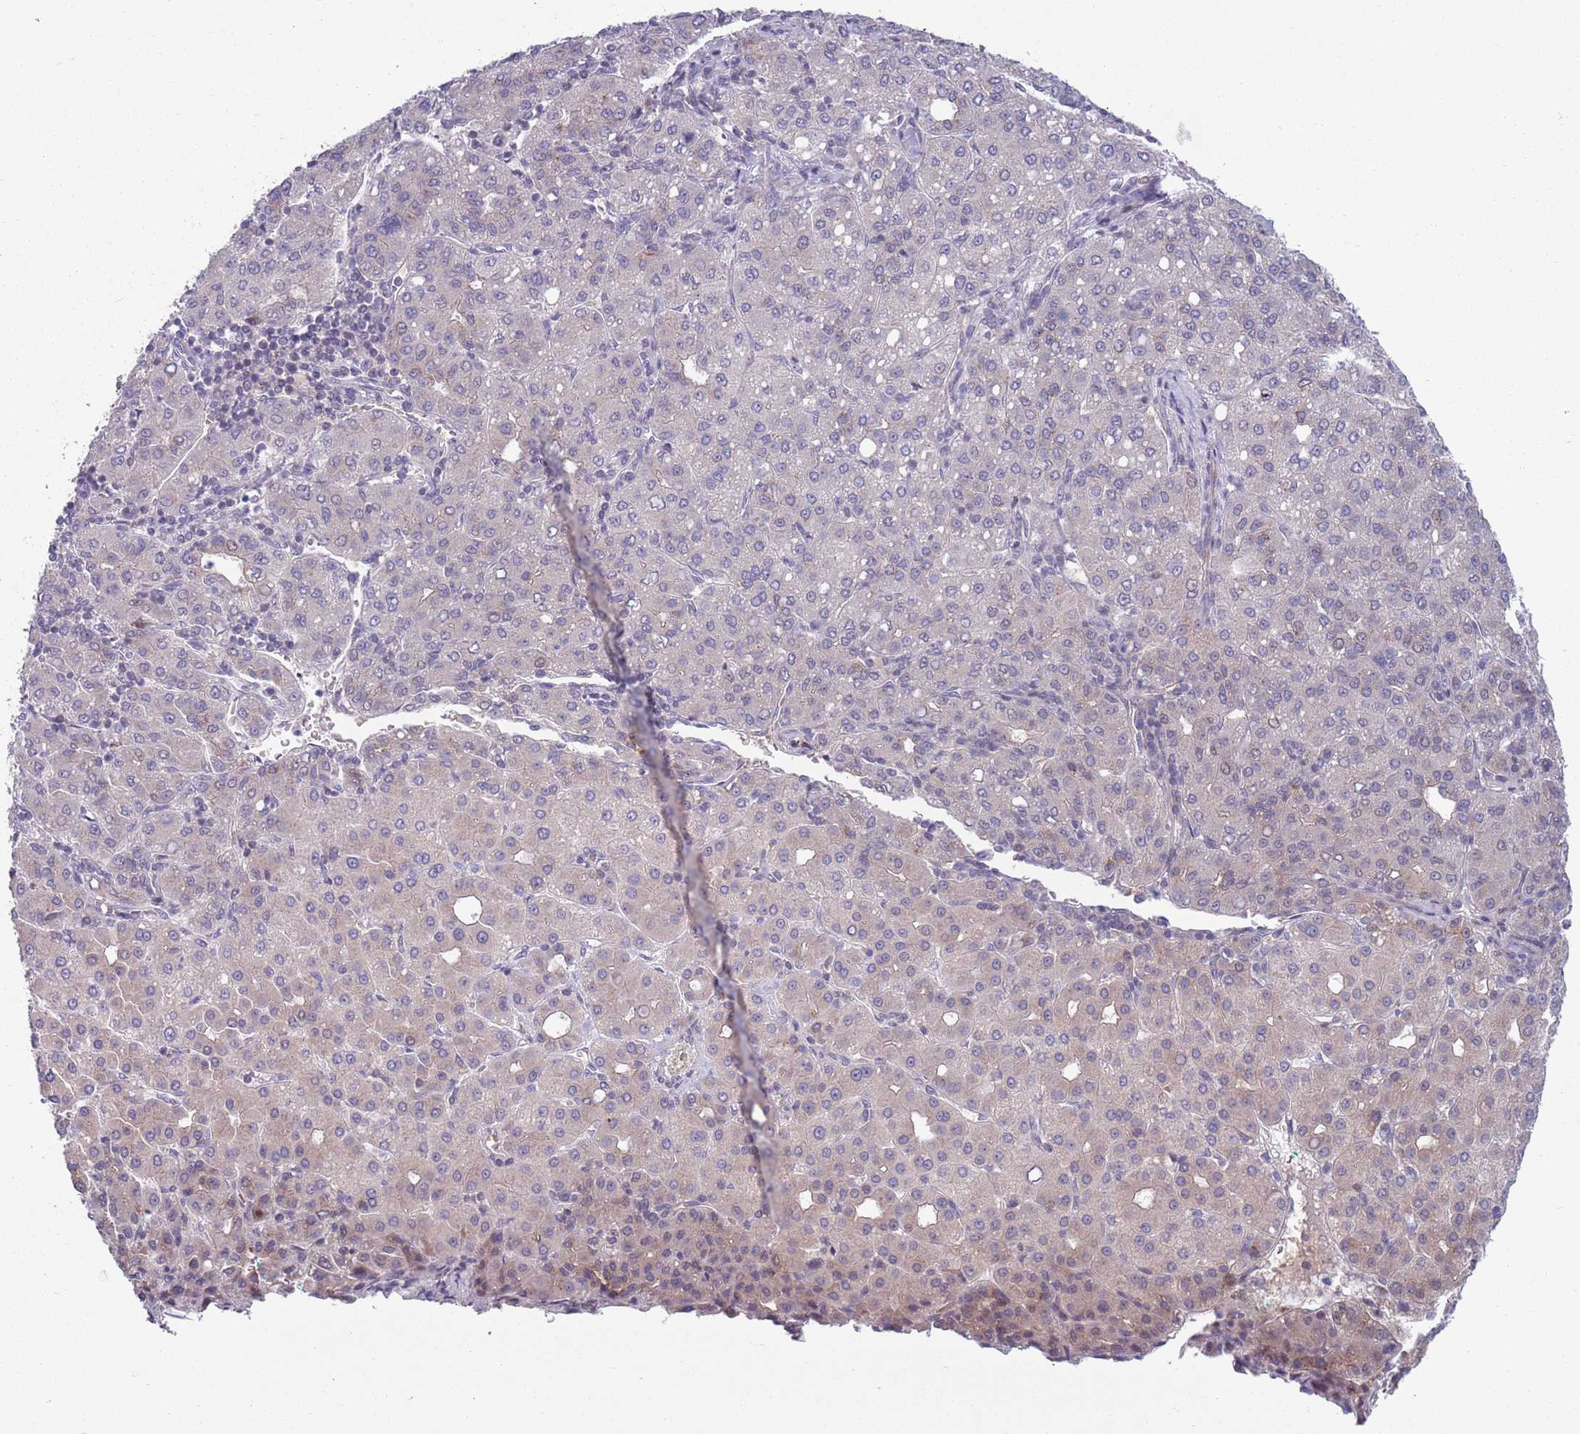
{"staining": {"intensity": "weak", "quantity": "<25%", "location": "cytoplasmic/membranous,nuclear"}, "tissue": "liver cancer", "cell_type": "Tumor cells", "image_type": "cancer", "snomed": [{"axis": "morphology", "description": "Carcinoma, Hepatocellular, NOS"}, {"axis": "topography", "description": "Liver"}], "caption": "Liver hepatocellular carcinoma stained for a protein using IHC shows no expression tumor cells.", "gene": "CLNS1A", "patient": {"sex": "male", "age": 65}}